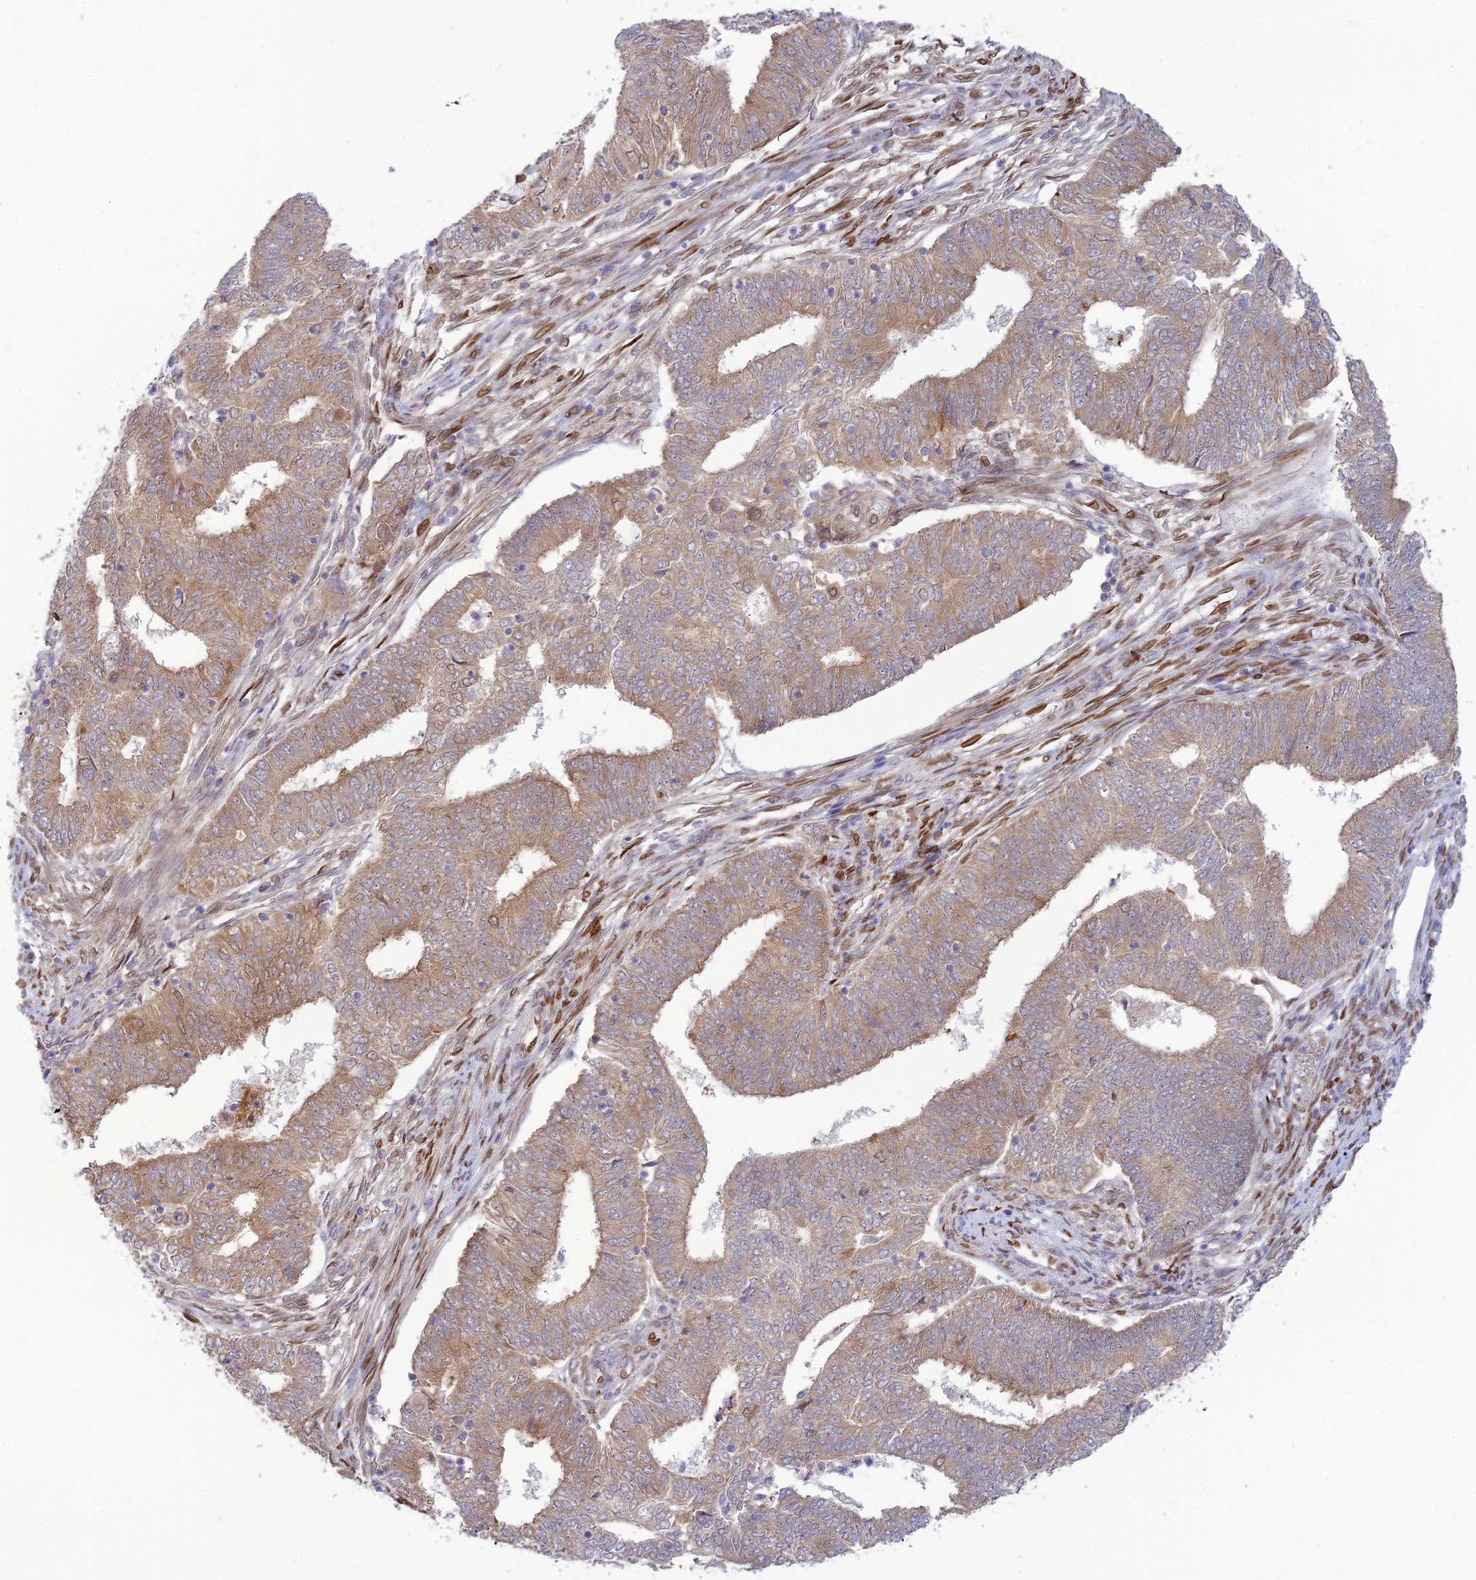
{"staining": {"intensity": "weak", "quantity": ">75%", "location": "cytoplasmic/membranous"}, "tissue": "endometrial cancer", "cell_type": "Tumor cells", "image_type": "cancer", "snomed": [{"axis": "morphology", "description": "Adenocarcinoma, NOS"}, {"axis": "topography", "description": "Endometrium"}], "caption": "There is low levels of weak cytoplasmic/membranous positivity in tumor cells of adenocarcinoma (endometrial), as demonstrated by immunohistochemical staining (brown color).", "gene": "SKIC8", "patient": {"sex": "female", "age": 62}}